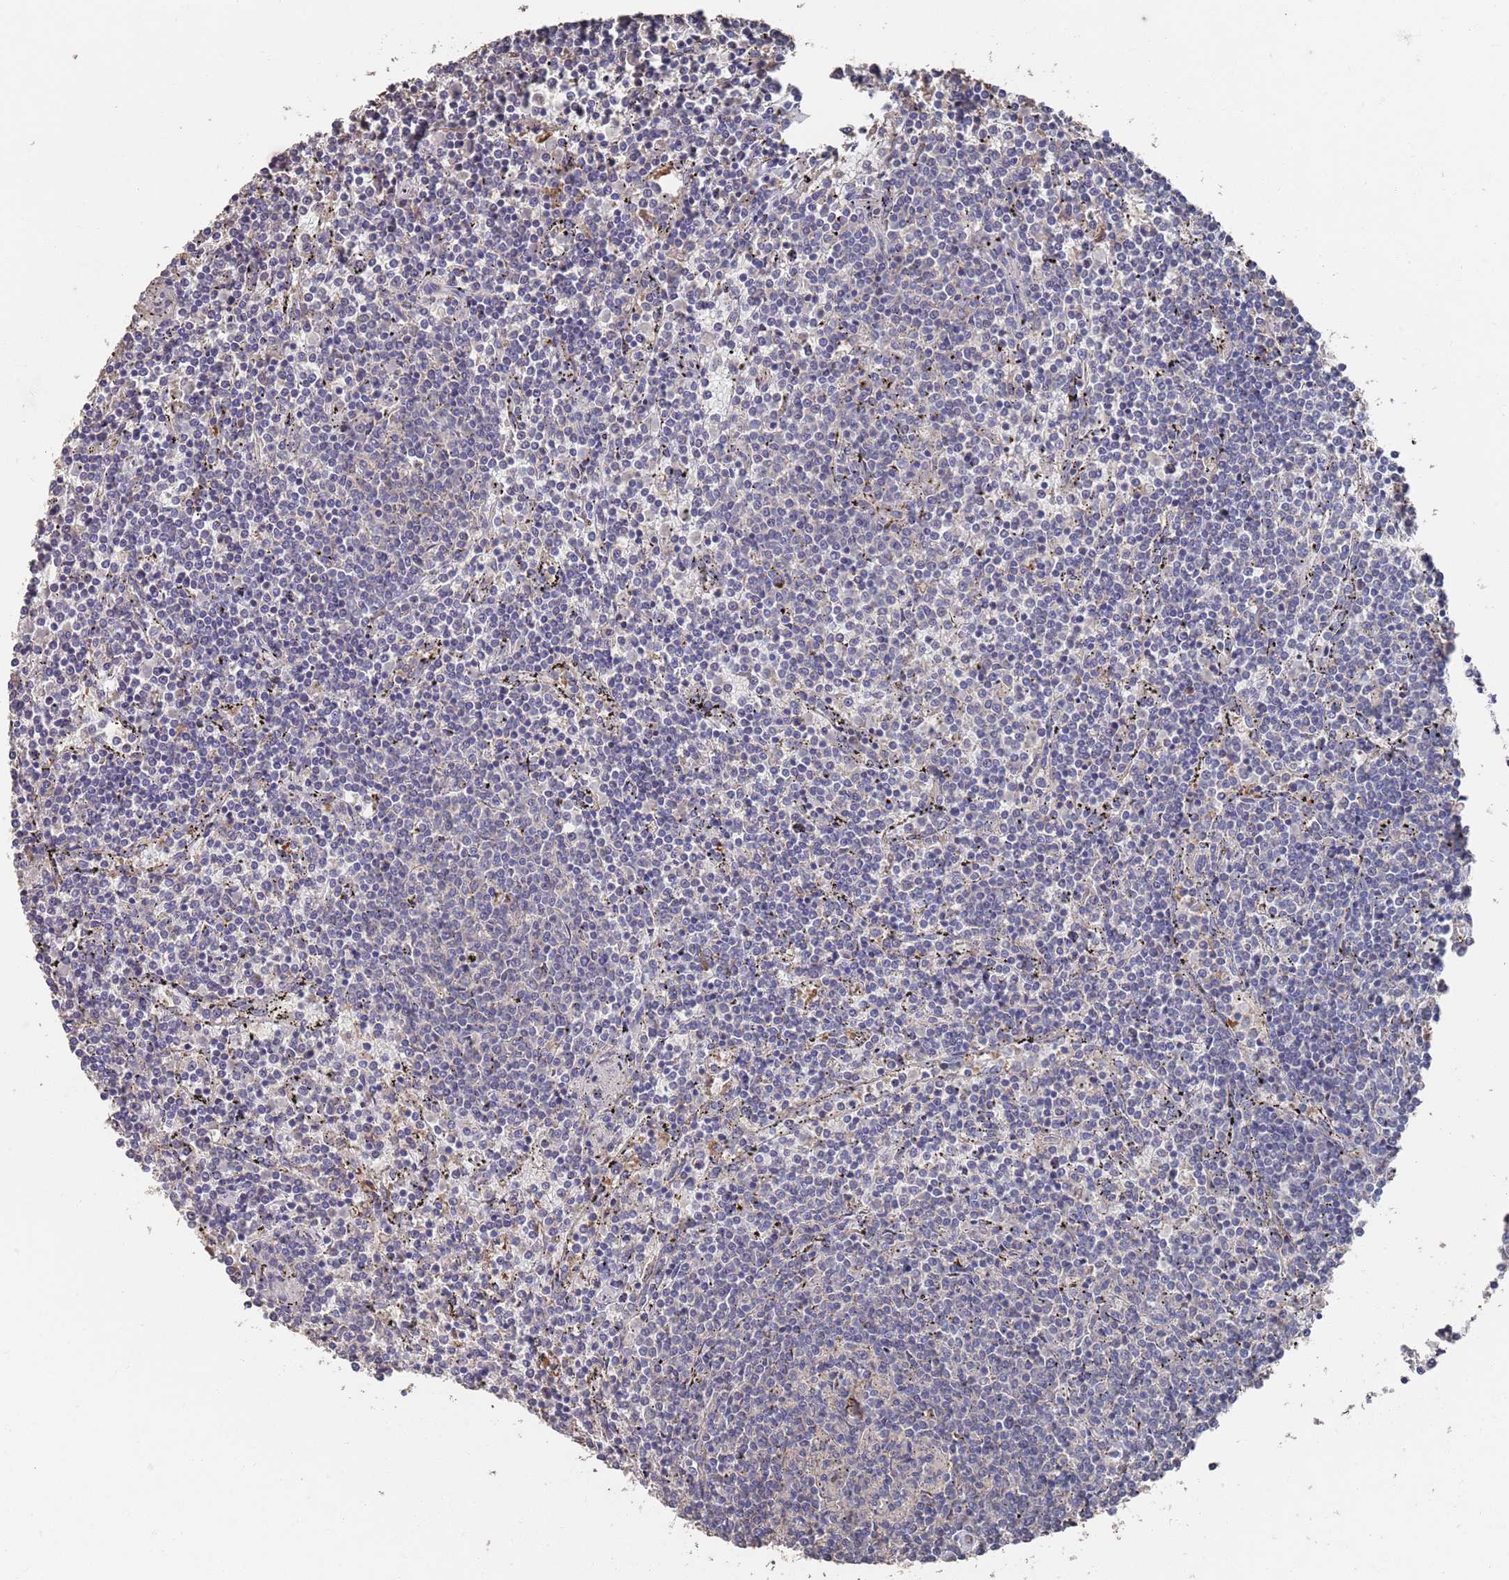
{"staining": {"intensity": "negative", "quantity": "none", "location": "none"}, "tissue": "lymphoma", "cell_type": "Tumor cells", "image_type": "cancer", "snomed": [{"axis": "morphology", "description": "Malignant lymphoma, non-Hodgkin's type, Low grade"}, {"axis": "topography", "description": "Spleen"}], "caption": "Immunohistochemistry (IHC) of human low-grade malignant lymphoma, non-Hodgkin's type reveals no positivity in tumor cells.", "gene": "BTBD18", "patient": {"sex": "female", "age": 50}}